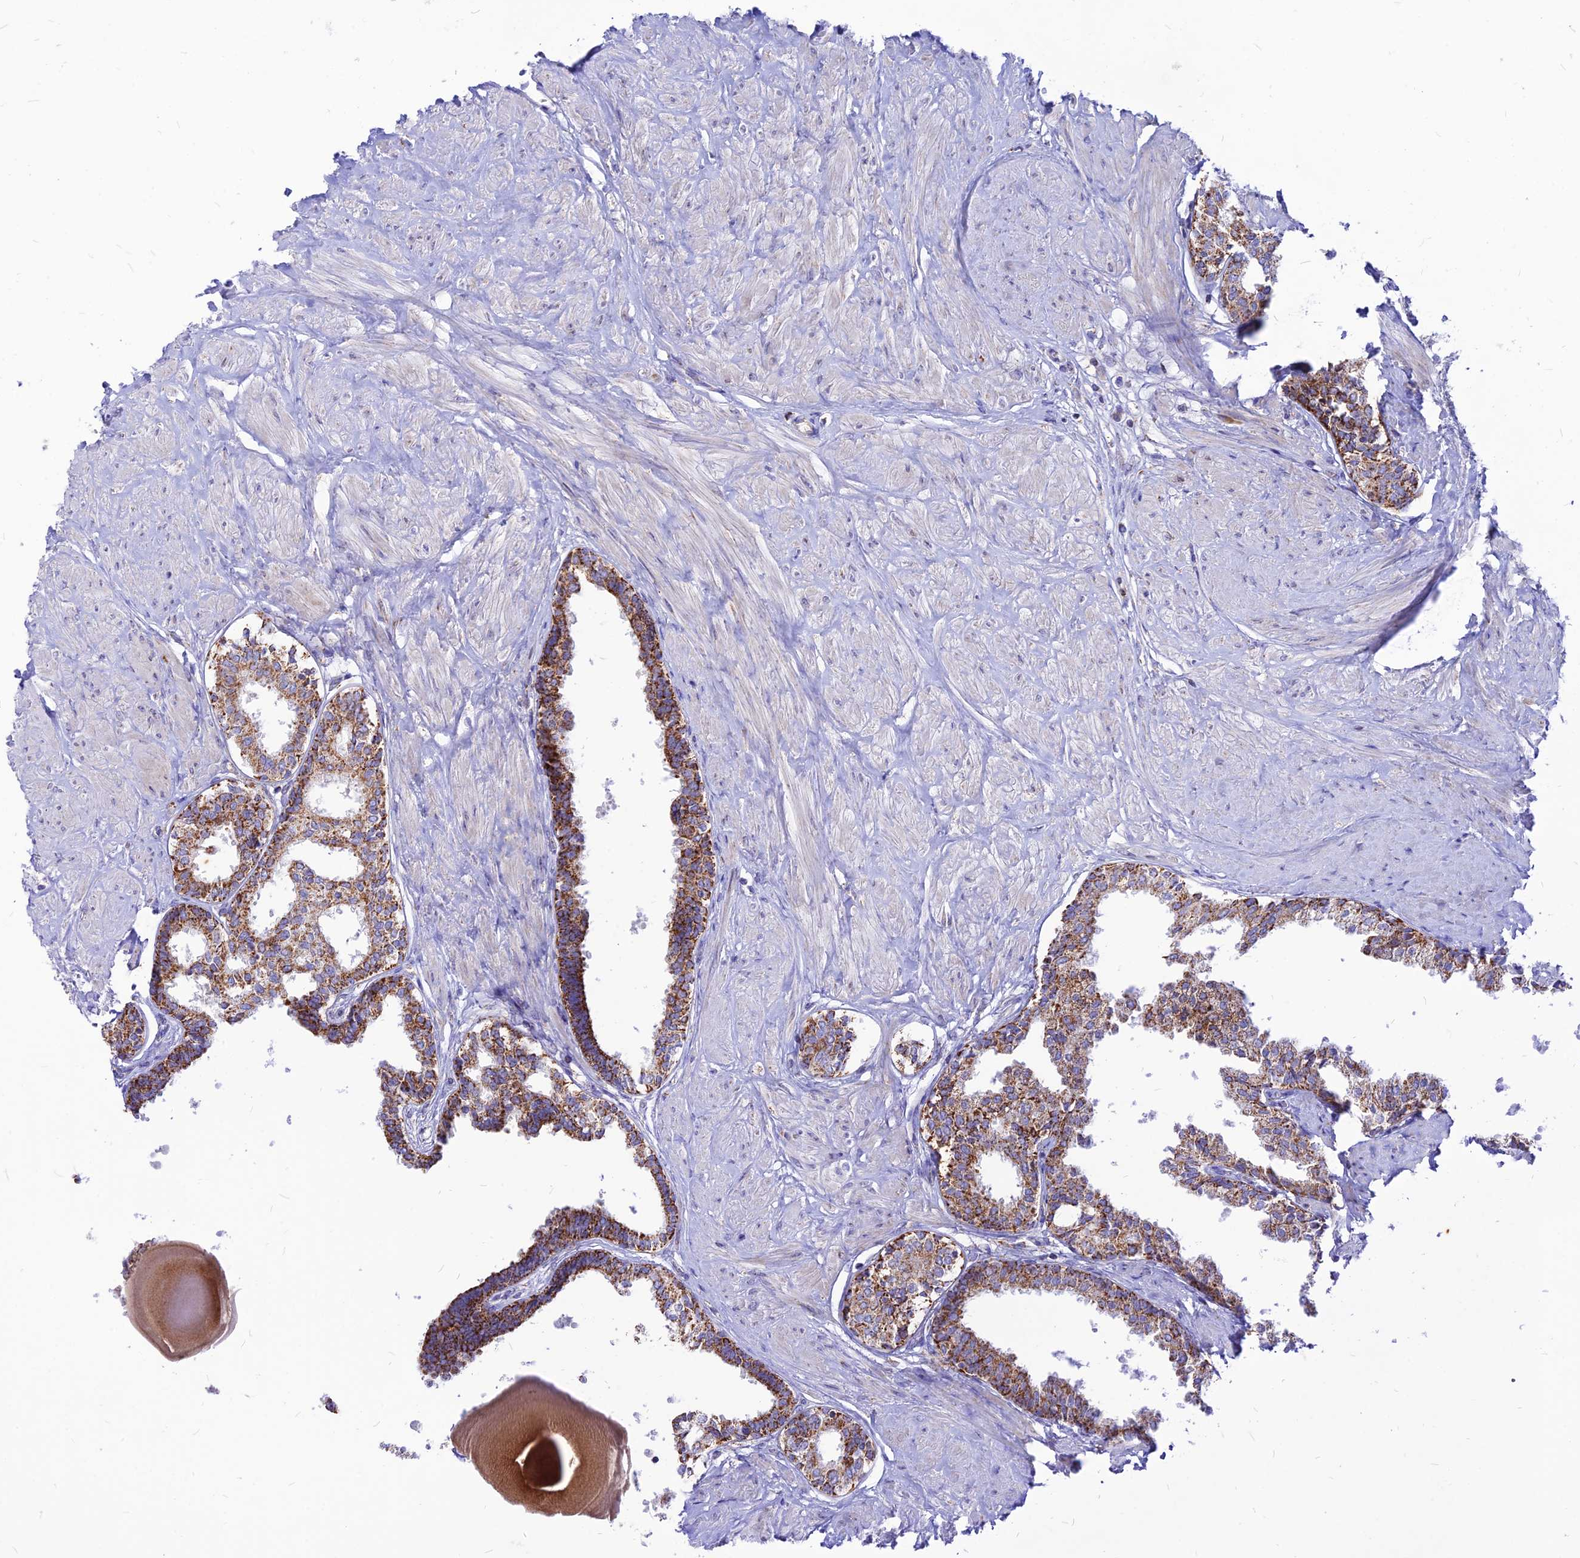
{"staining": {"intensity": "moderate", "quantity": ">75%", "location": "cytoplasmic/membranous"}, "tissue": "prostate", "cell_type": "Glandular cells", "image_type": "normal", "snomed": [{"axis": "morphology", "description": "Normal tissue, NOS"}, {"axis": "topography", "description": "Prostate"}], "caption": "IHC image of normal prostate: prostate stained using immunohistochemistry exhibits medium levels of moderate protein expression localized specifically in the cytoplasmic/membranous of glandular cells, appearing as a cytoplasmic/membranous brown color.", "gene": "ECI1", "patient": {"sex": "male", "age": 48}}